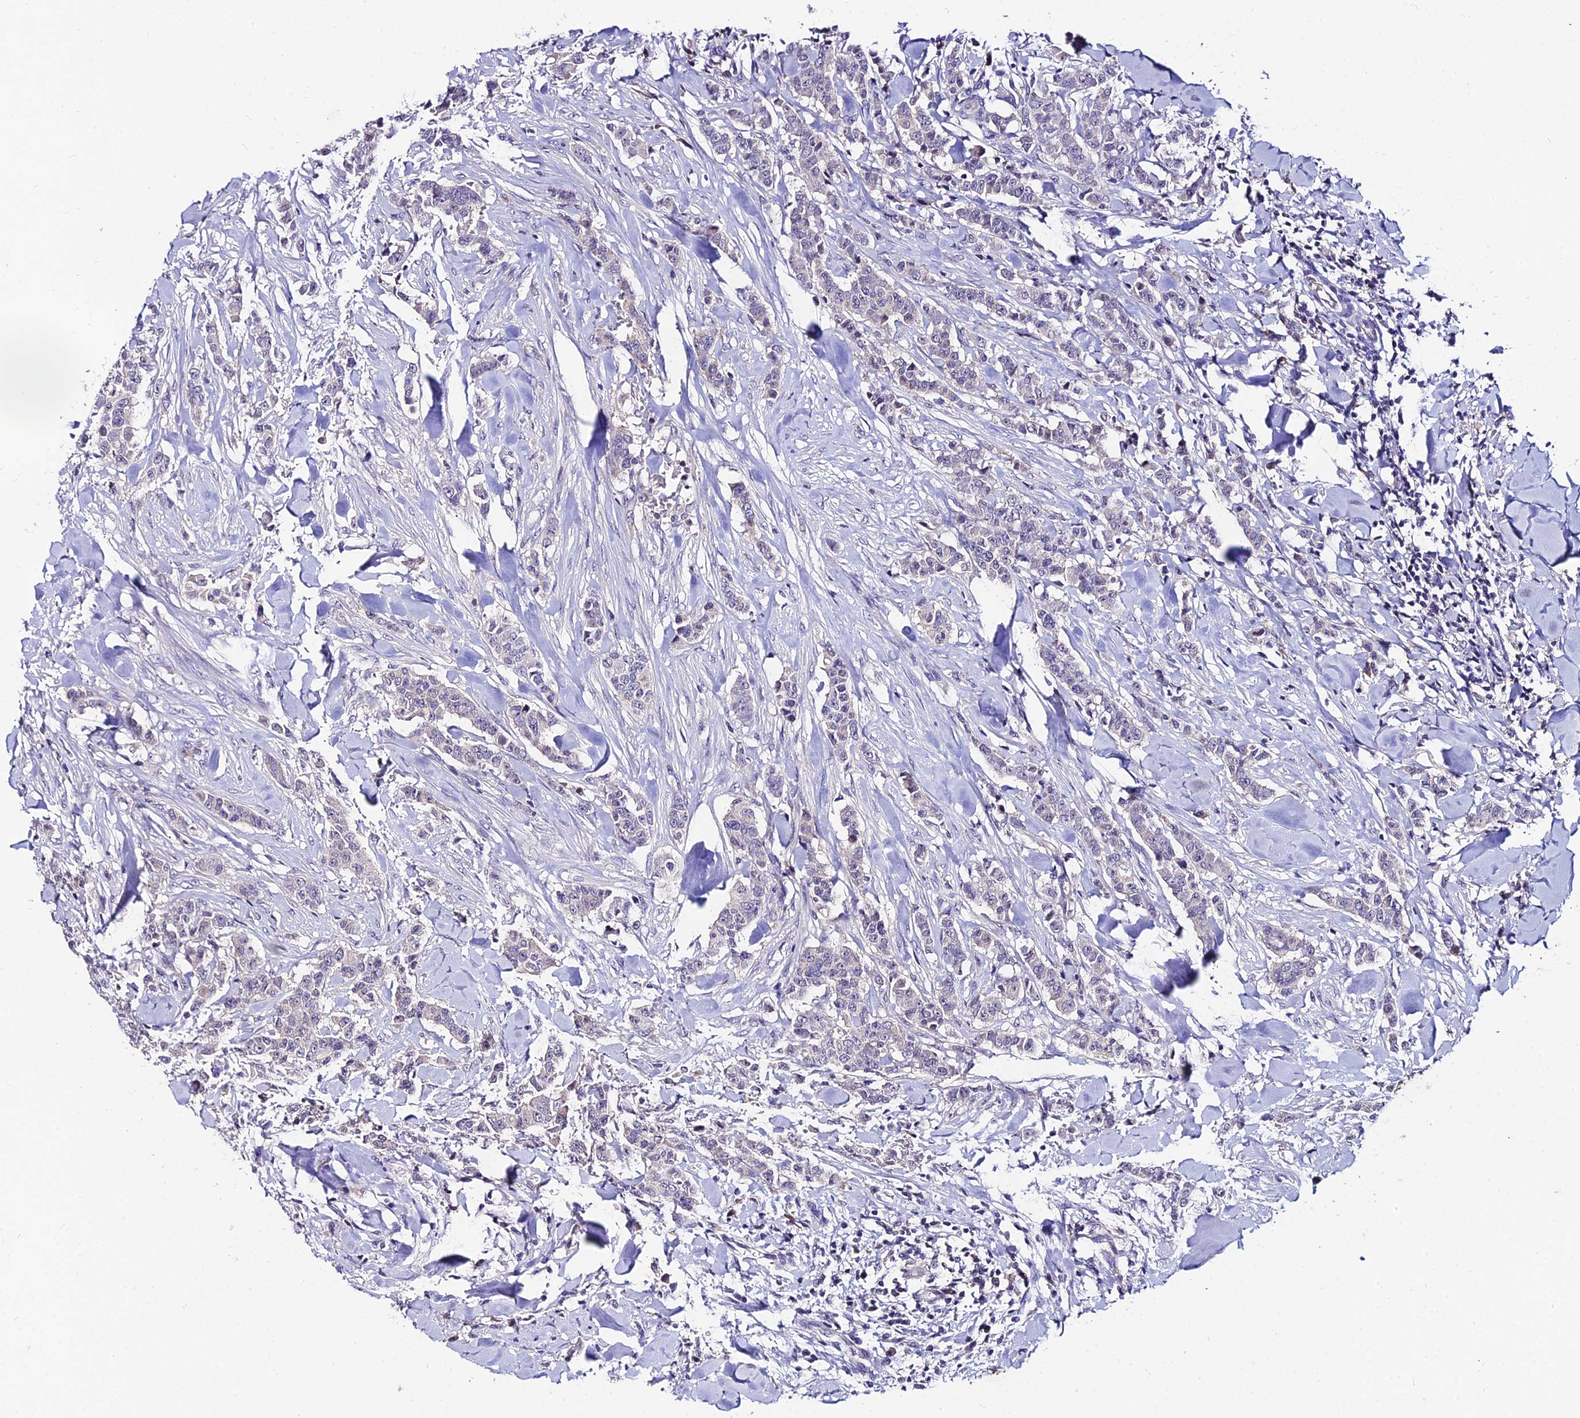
{"staining": {"intensity": "negative", "quantity": "none", "location": "none"}, "tissue": "breast cancer", "cell_type": "Tumor cells", "image_type": "cancer", "snomed": [{"axis": "morphology", "description": "Duct carcinoma"}, {"axis": "topography", "description": "Breast"}], "caption": "This is a image of immunohistochemistry (IHC) staining of breast intraductal carcinoma, which shows no positivity in tumor cells.", "gene": "LGALS7", "patient": {"sex": "female", "age": 40}}